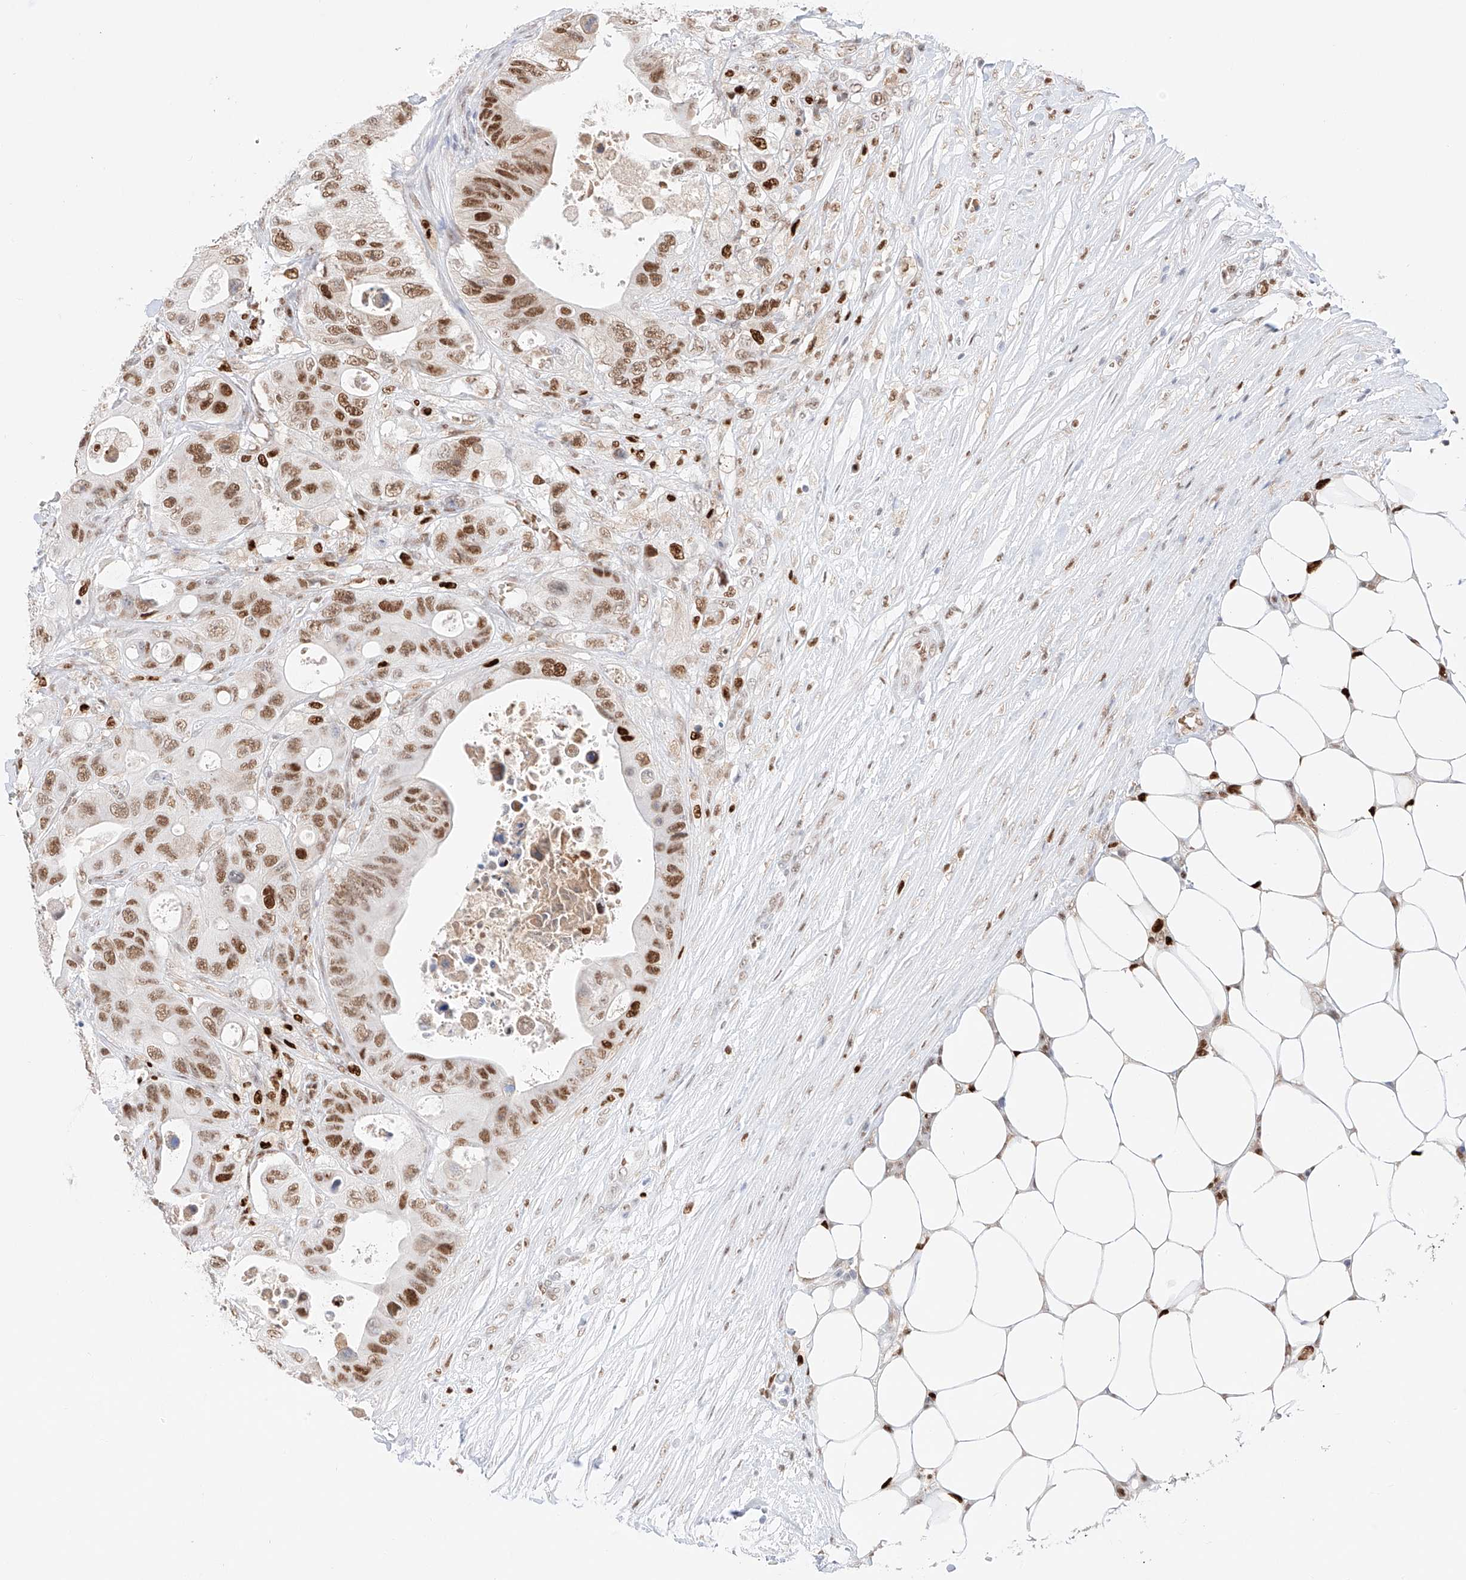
{"staining": {"intensity": "moderate", "quantity": ">75%", "location": "nuclear"}, "tissue": "colorectal cancer", "cell_type": "Tumor cells", "image_type": "cancer", "snomed": [{"axis": "morphology", "description": "Adenocarcinoma, NOS"}, {"axis": "topography", "description": "Colon"}], "caption": "Human adenocarcinoma (colorectal) stained for a protein (brown) exhibits moderate nuclear positive expression in about >75% of tumor cells.", "gene": "APIP", "patient": {"sex": "female", "age": 46}}